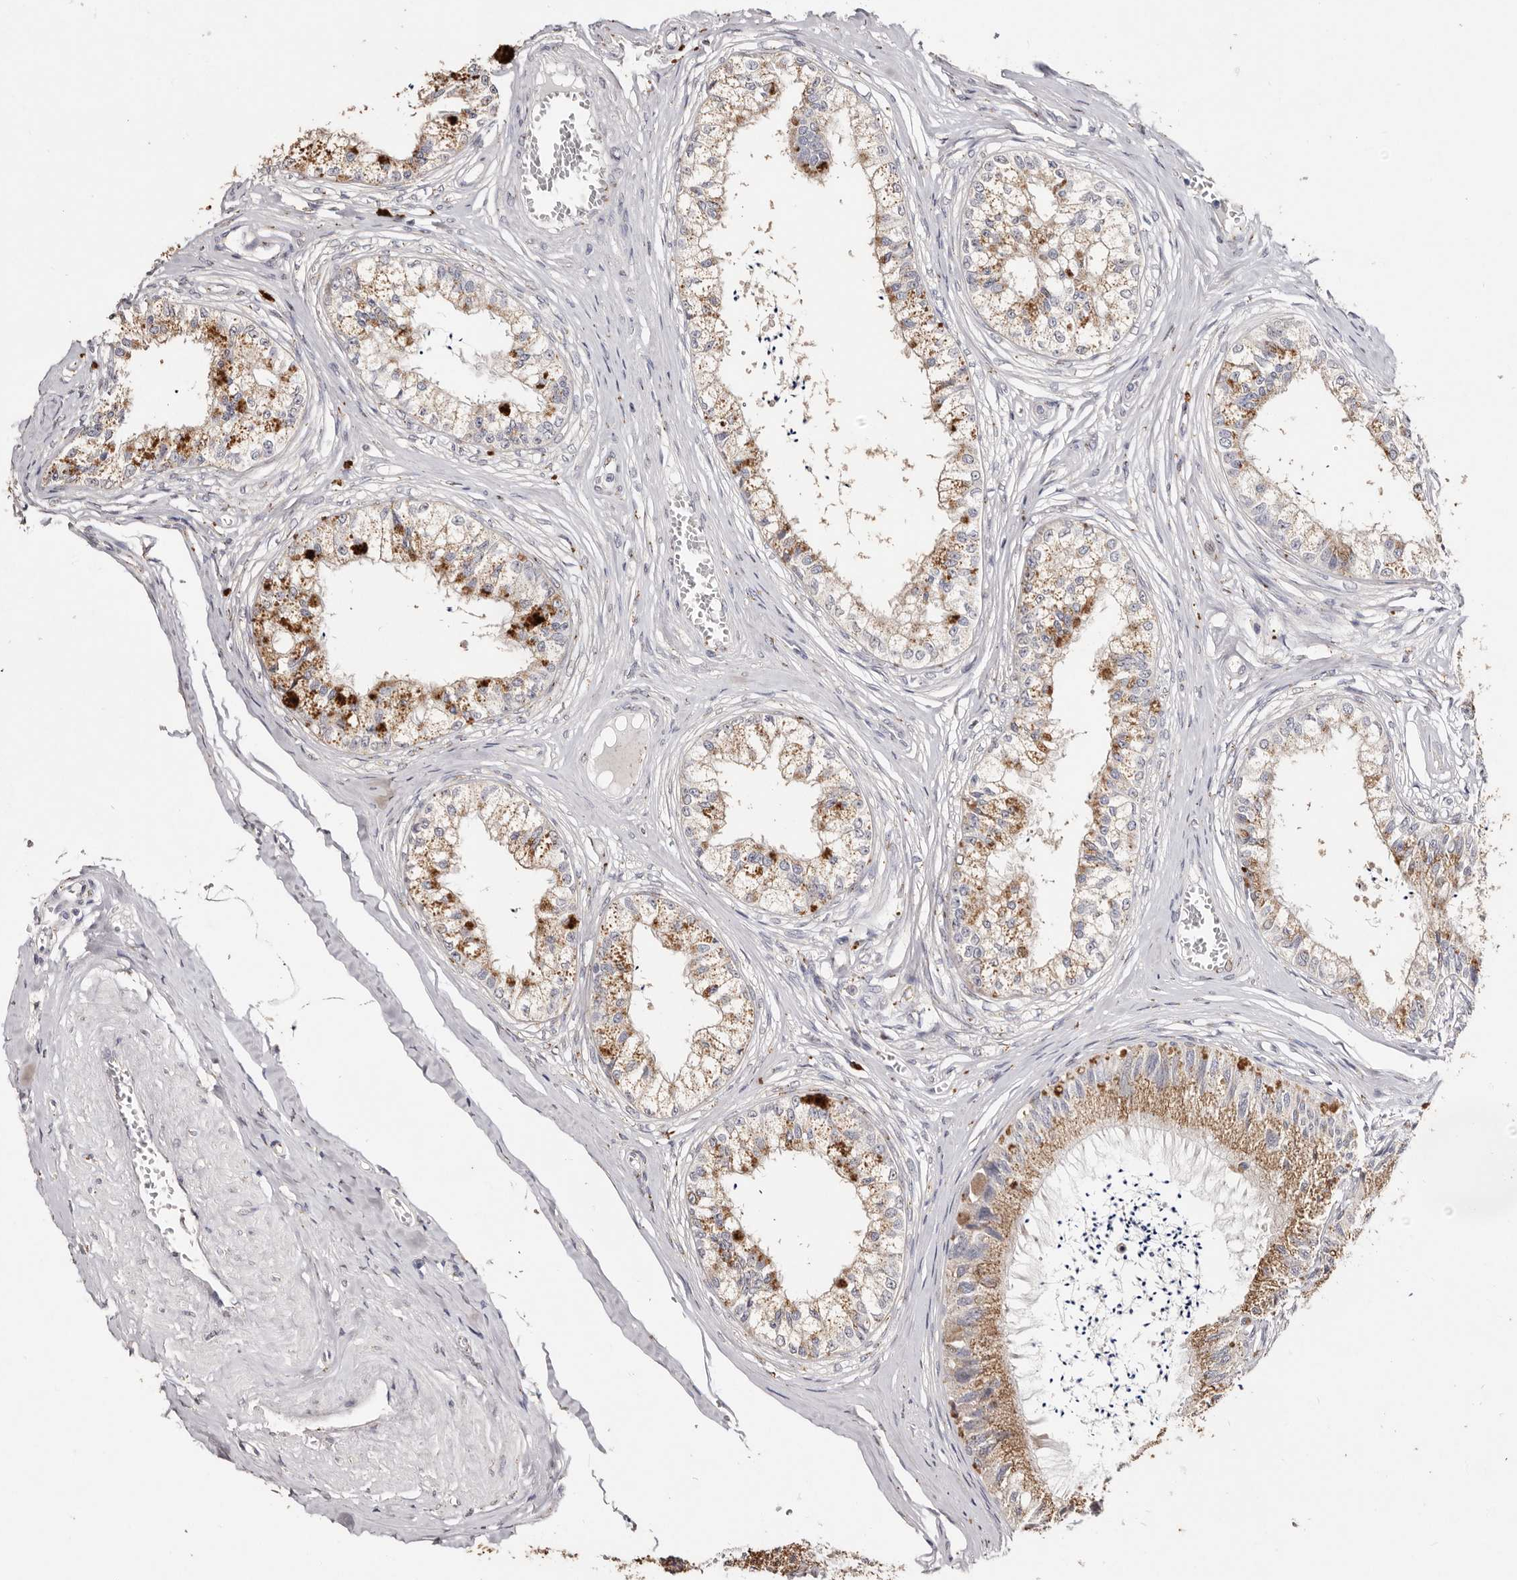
{"staining": {"intensity": "moderate", "quantity": ">75%", "location": "cytoplasmic/membranous"}, "tissue": "epididymis", "cell_type": "Glandular cells", "image_type": "normal", "snomed": [{"axis": "morphology", "description": "Normal tissue, NOS"}, {"axis": "topography", "description": "Epididymis"}], "caption": "The histopathology image shows staining of normal epididymis, revealing moderate cytoplasmic/membranous protein expression (brown color) within glandular cells. The staining was performed using DAB, with brown indicating positive protein expression. Nuclei are stained blue with hematoxylin.", "gene": "LGALS7B", "patient": {"sex": "male", "age": 79}}